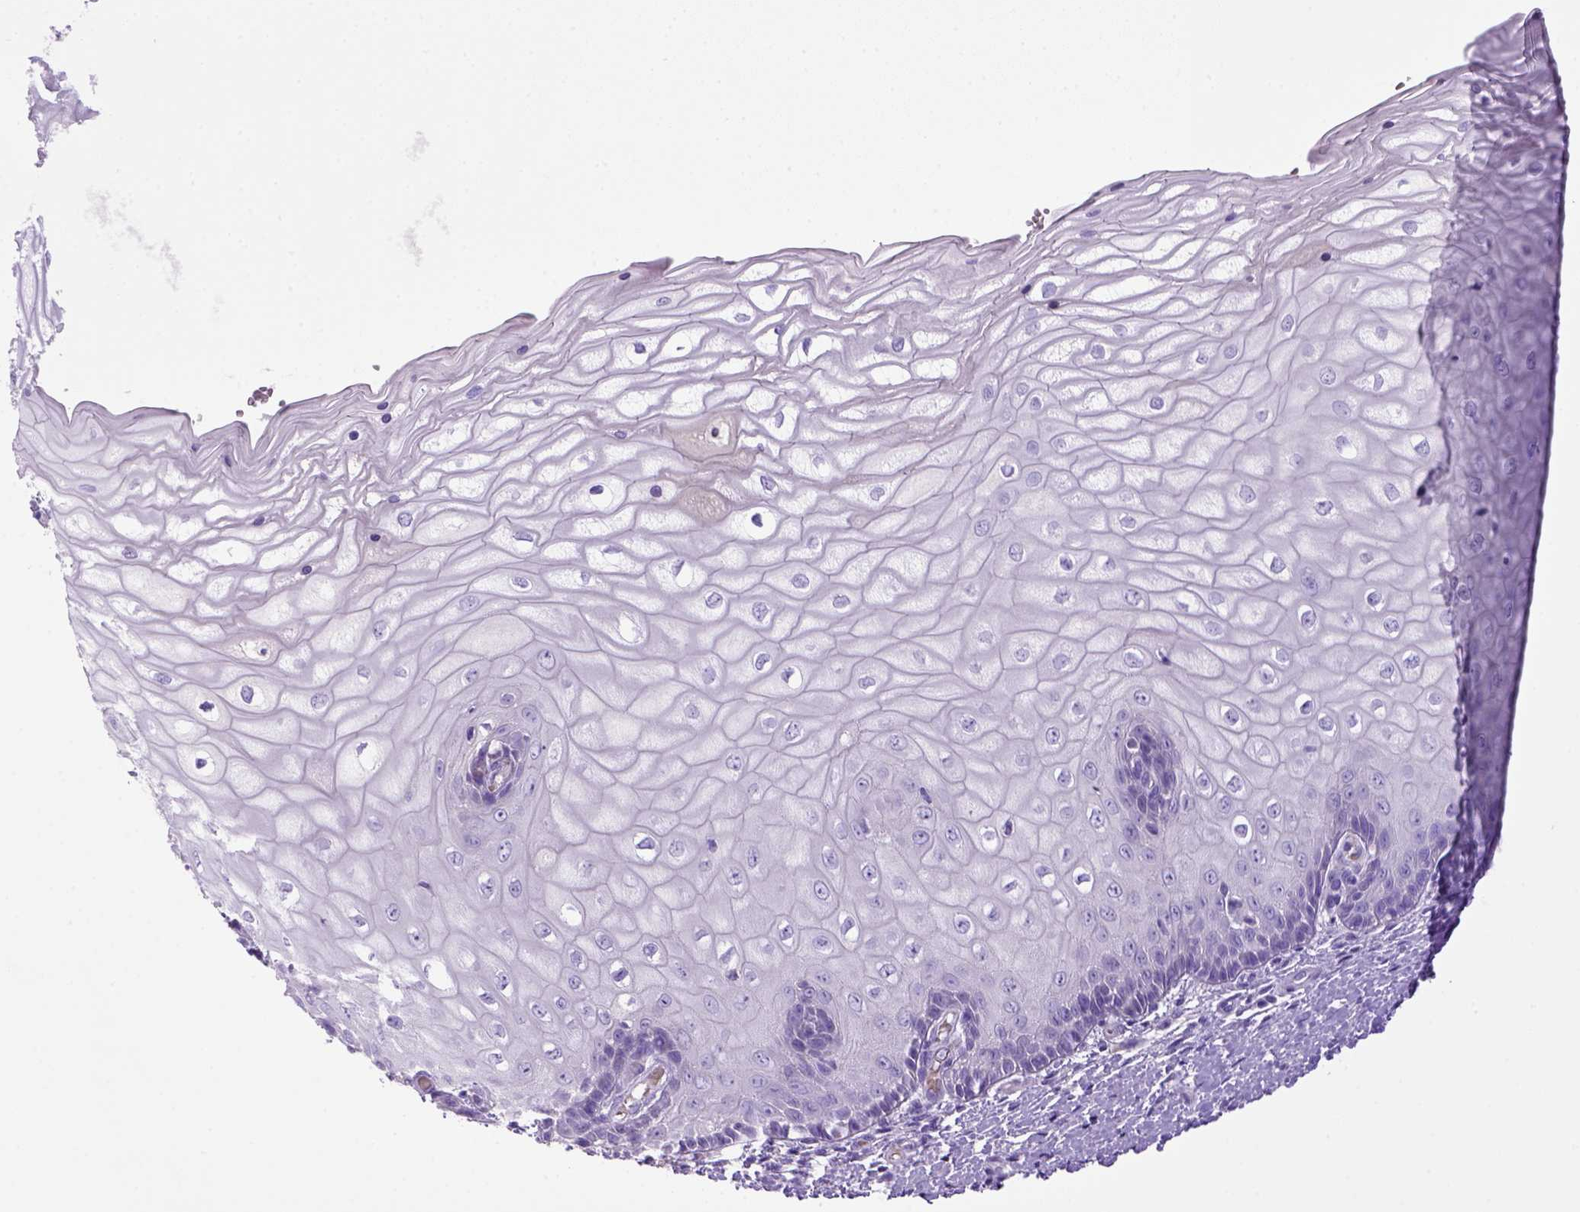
{"staining": {"intensity": "negative", "quantity": "none", "location": "none"}, "tissue": "cervix", "cell_type": "Glandular cells", "image_type": "normal", "snomed": [{"axis": "morphology", "description": "Normal tissue, NOS"}, {"axis": "topography", "description": "Cervix"}], "caption": "This is a photomicrograph of immunohistochemistry staining of benign cervix, which shows no expression in glandular cells. The staining was performed using DAB to visualize the protein expression in brown, while the nuclei were stained in blue with hematoxylin (Magnification: 20x).", "gene": "BAAT", "patient": {"sex": "female", "age": 37}}